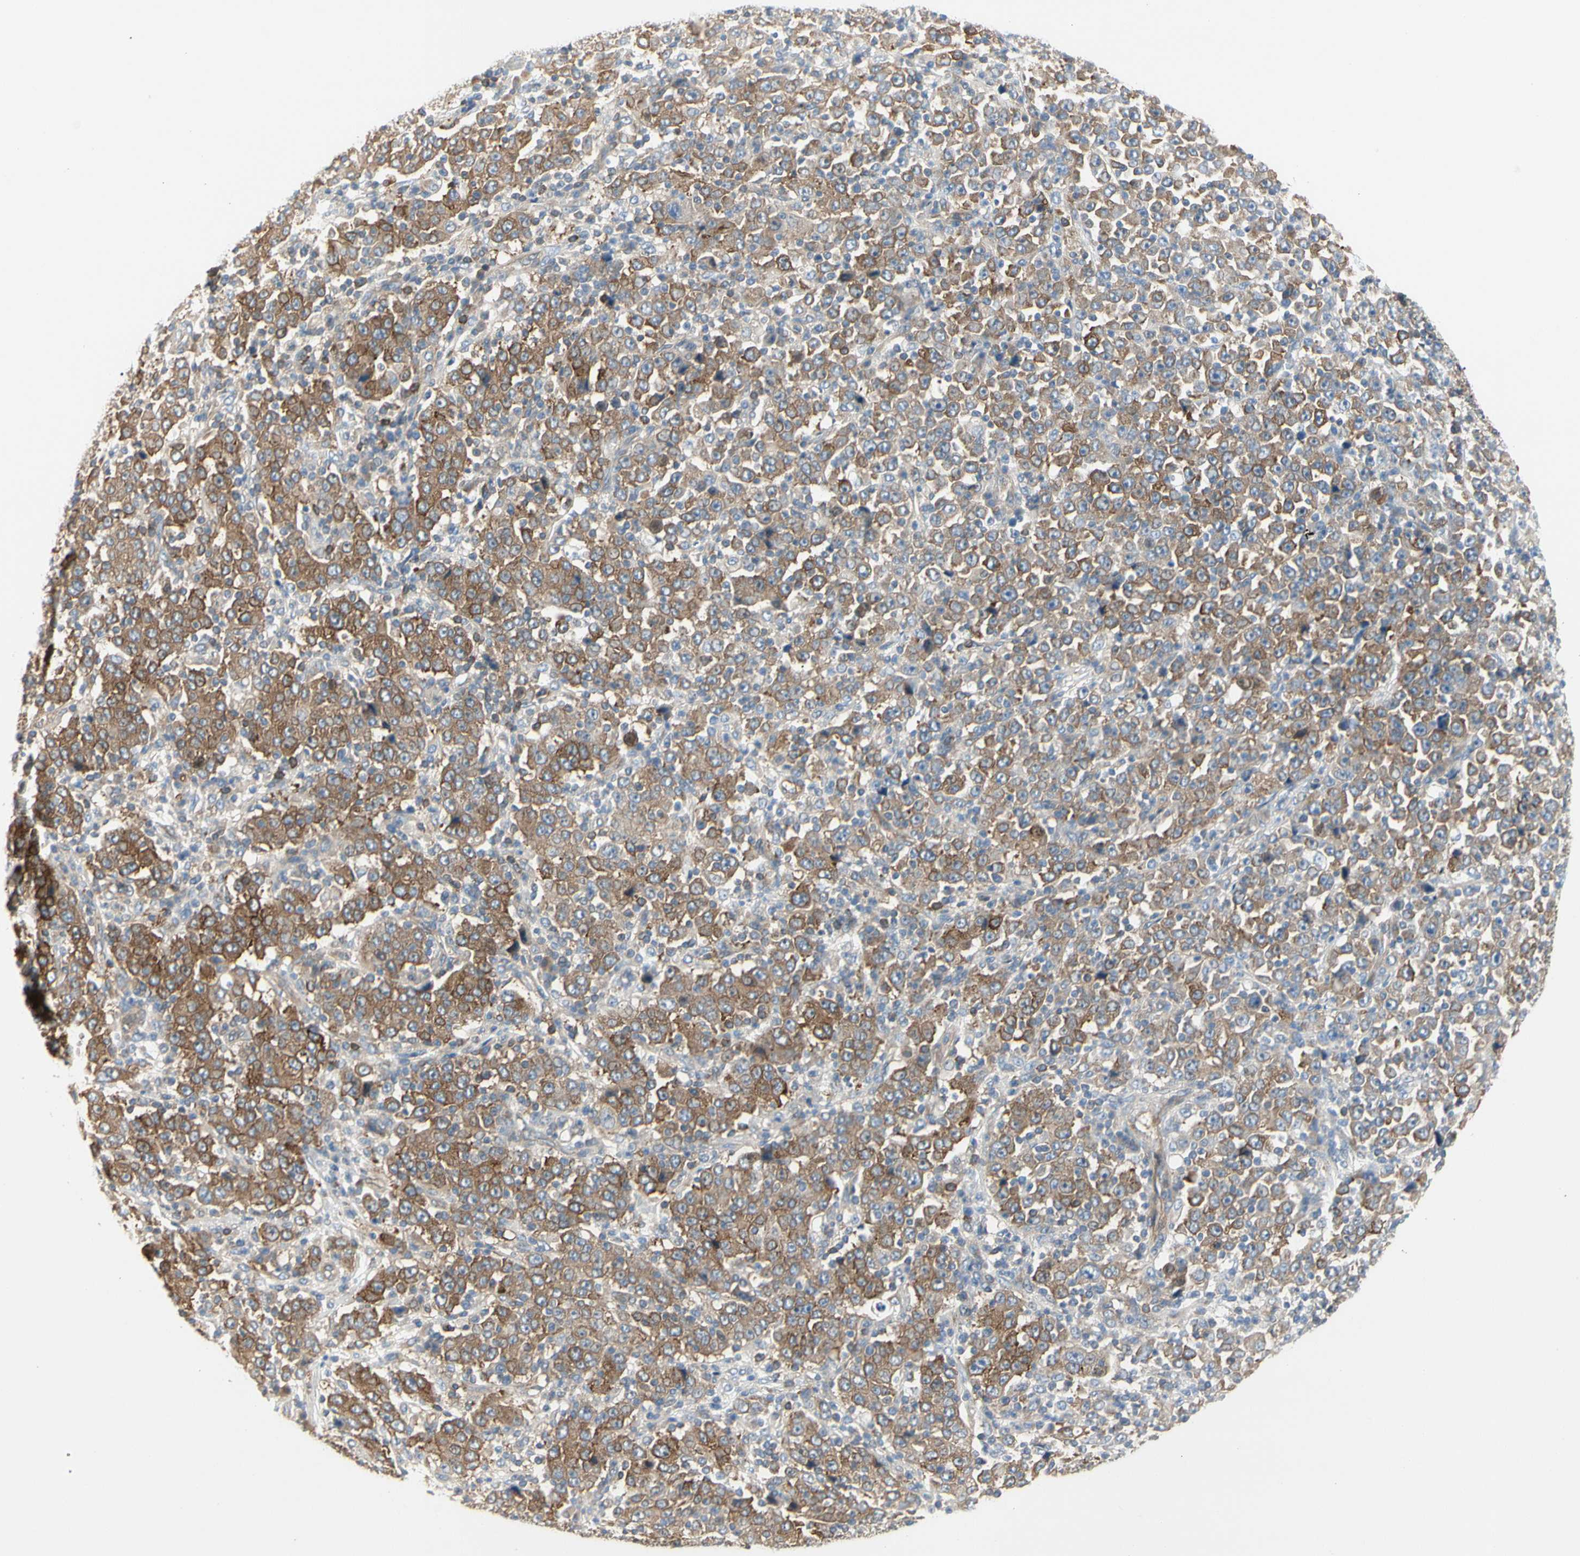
{"staining": {"intensity": "strong", "quantity": ">75%", "location": "cytoplasmic/membranous"}, "tissue": "stomach cancer", "cell_type": "Tumor cells", "image_type": "cancer", "snomed": [{"axis": "morphology", "description": "Normal tissue, NOS"}, {"axis": "morphology", "description": "Adenocarcinoma, NOS"}, {"axis": "topography", "description": "Stomach, upper"}, {"axis": "topography", "description": "Stomach"}], "caption": "Stomach cancer stained for a protein displays strong cytoplasmic/membranous positivity in tumor cells.", "gene": "NFKB2", "patient": {"sex": "male", "age": 59}}